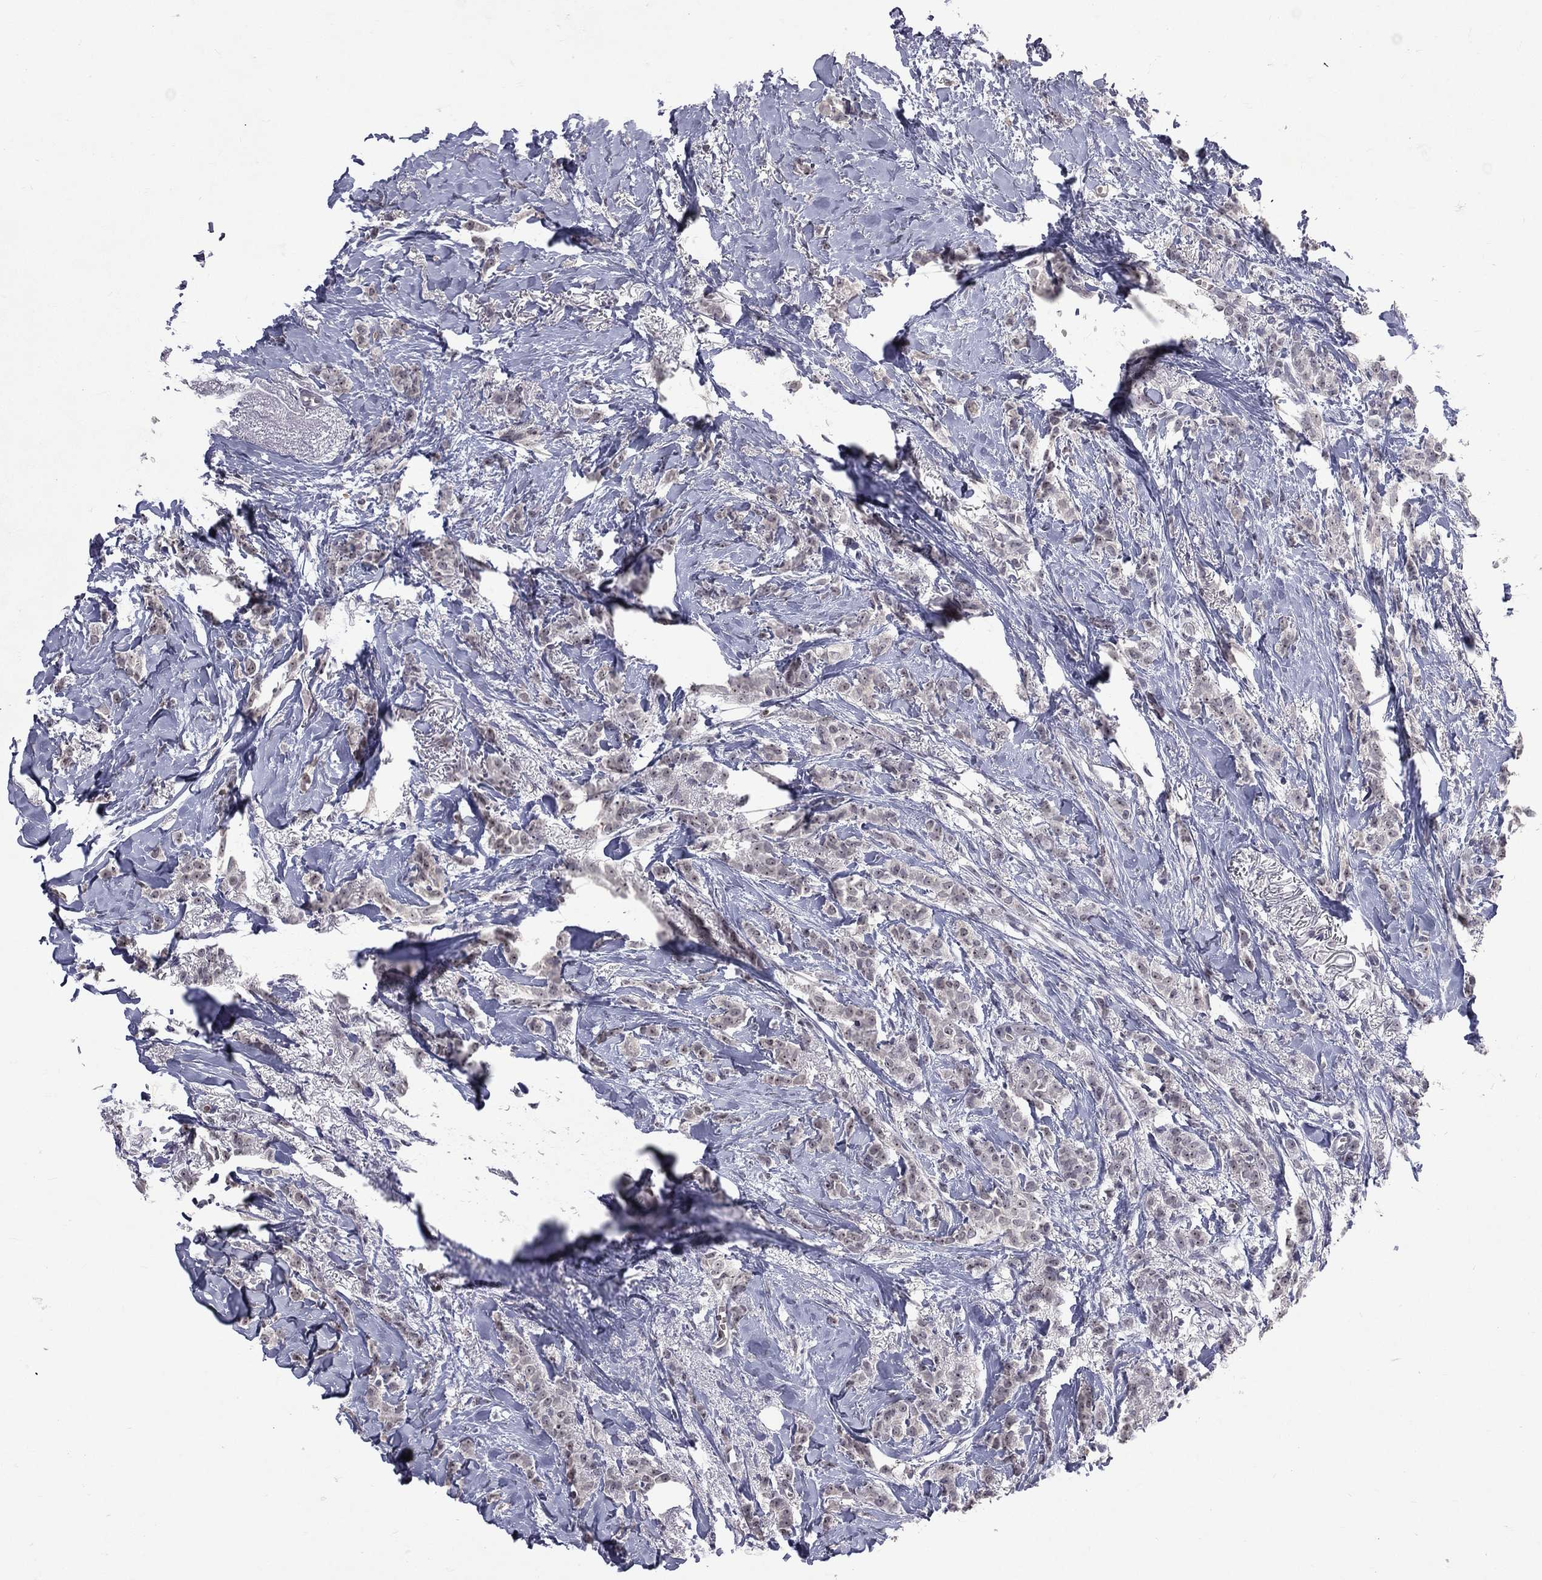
{"staining": {"intensity": "negative", "quantity": "none", "location": "none"}, "tissue": "breast cancer", "cell_type": "Tumor cells", "image_type": "cancer", "snomed": [{"axis": "morphology", "description": "Duct carcinoma"}, {"axis": "topography", "description": "Breast"}], "caption": "High power microscopy micrograph of an IHC image of intraductal carcinoma (breast), revealing no significant positivity in tumor cells. (DAB immunohistochemistry with hematoxylin counter stain).", "gene": "DSG4", "patient": {"sex": "female", "age": 85}}